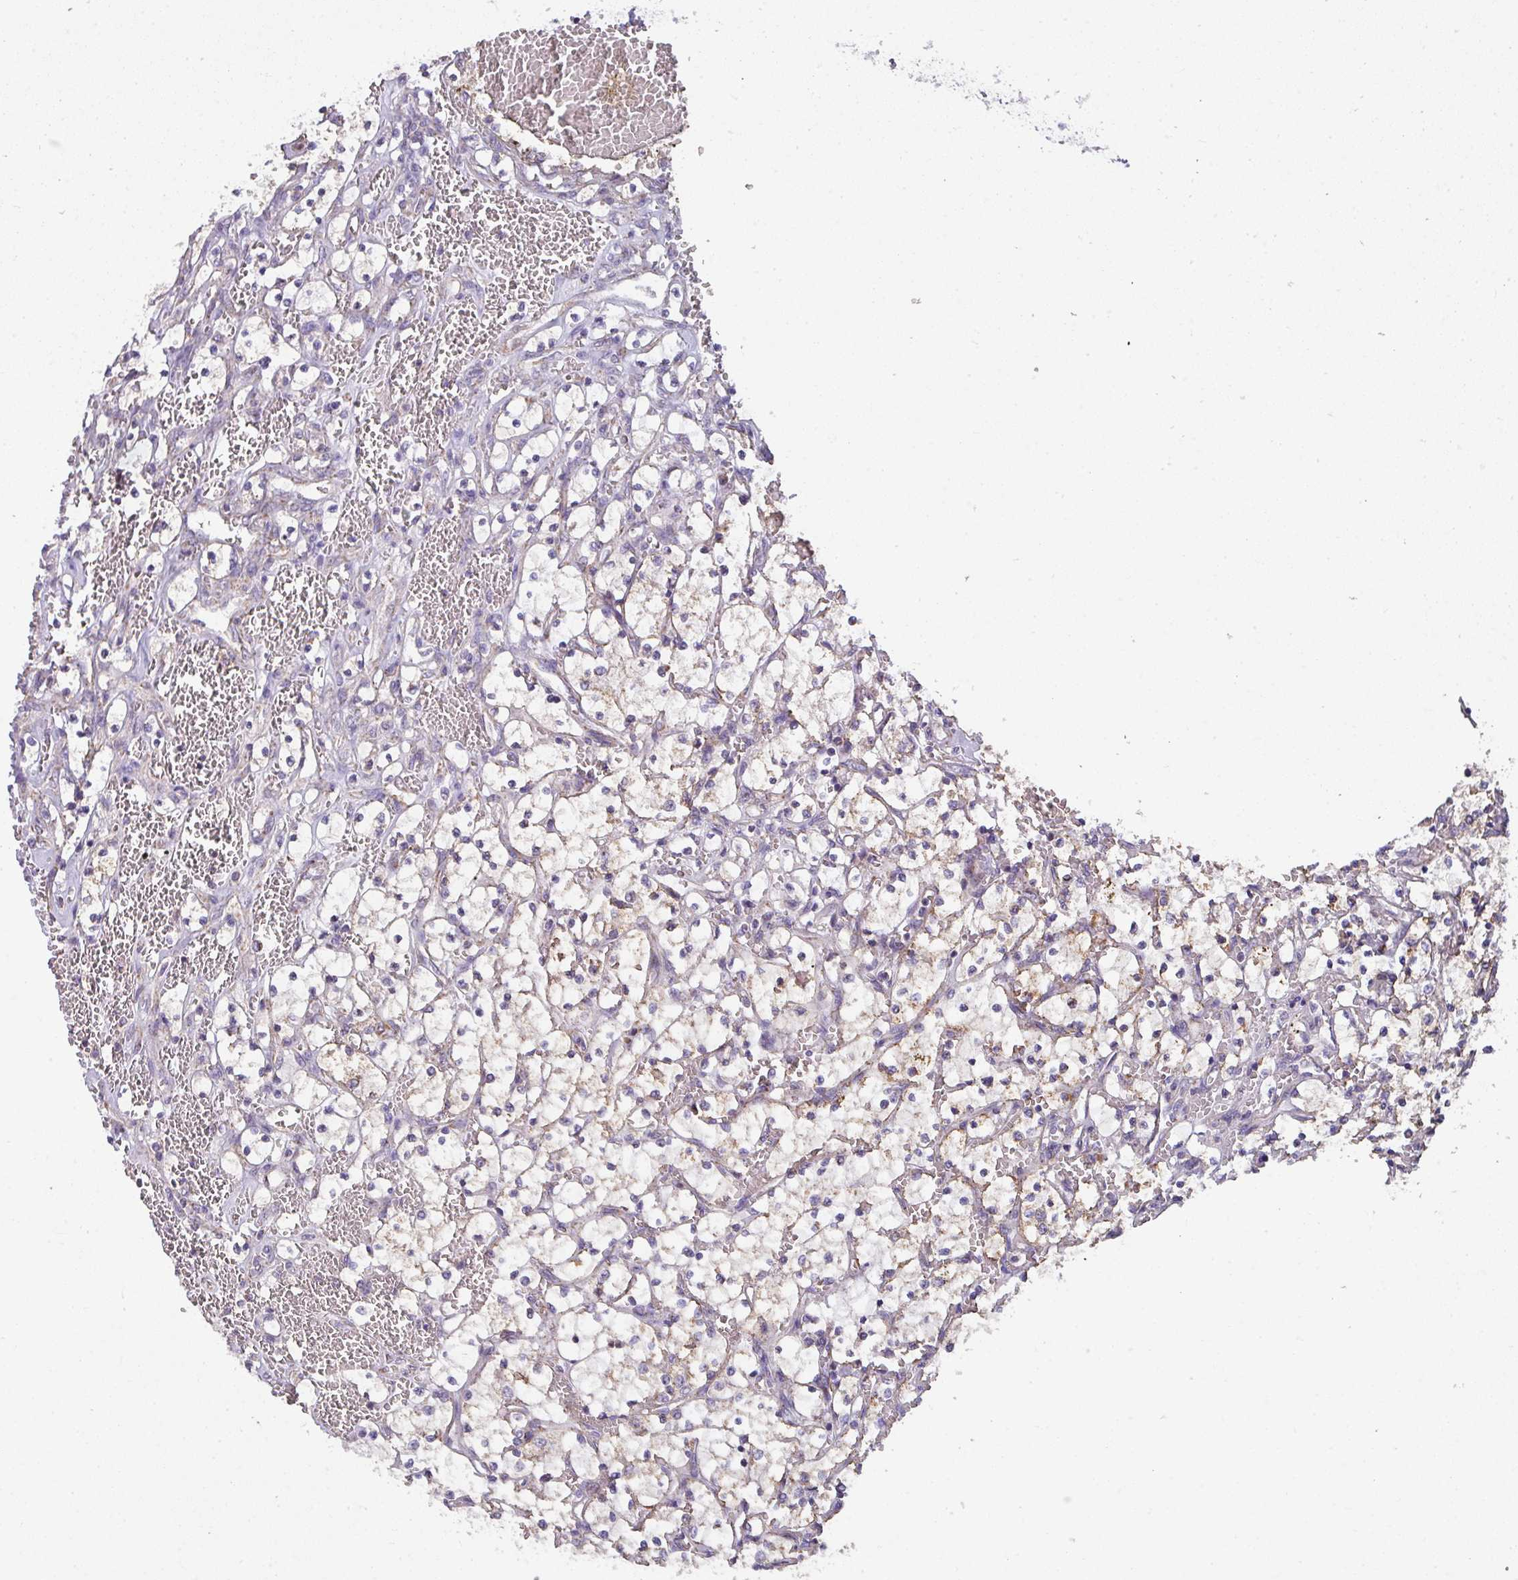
{"staining": {"intensity": "weak", "quantity": "<25%", "location": "cytoplasmic/membranous"}, "tissue": "renal cancer", "cell_type": "Tumor cells", "image_type": "cancer", "snomed": [{"axis": "morphology", "description": "Adenocarcinoma, NOS"}, {"axis": "topography", "description": "Kidney"}], "caption": "Immunohistochemistry of human renal adenocarcinoma exhibits no positivity in tumor cells.", "gene": "PALS2", "patient": {"sex": "female", "age": 69}}